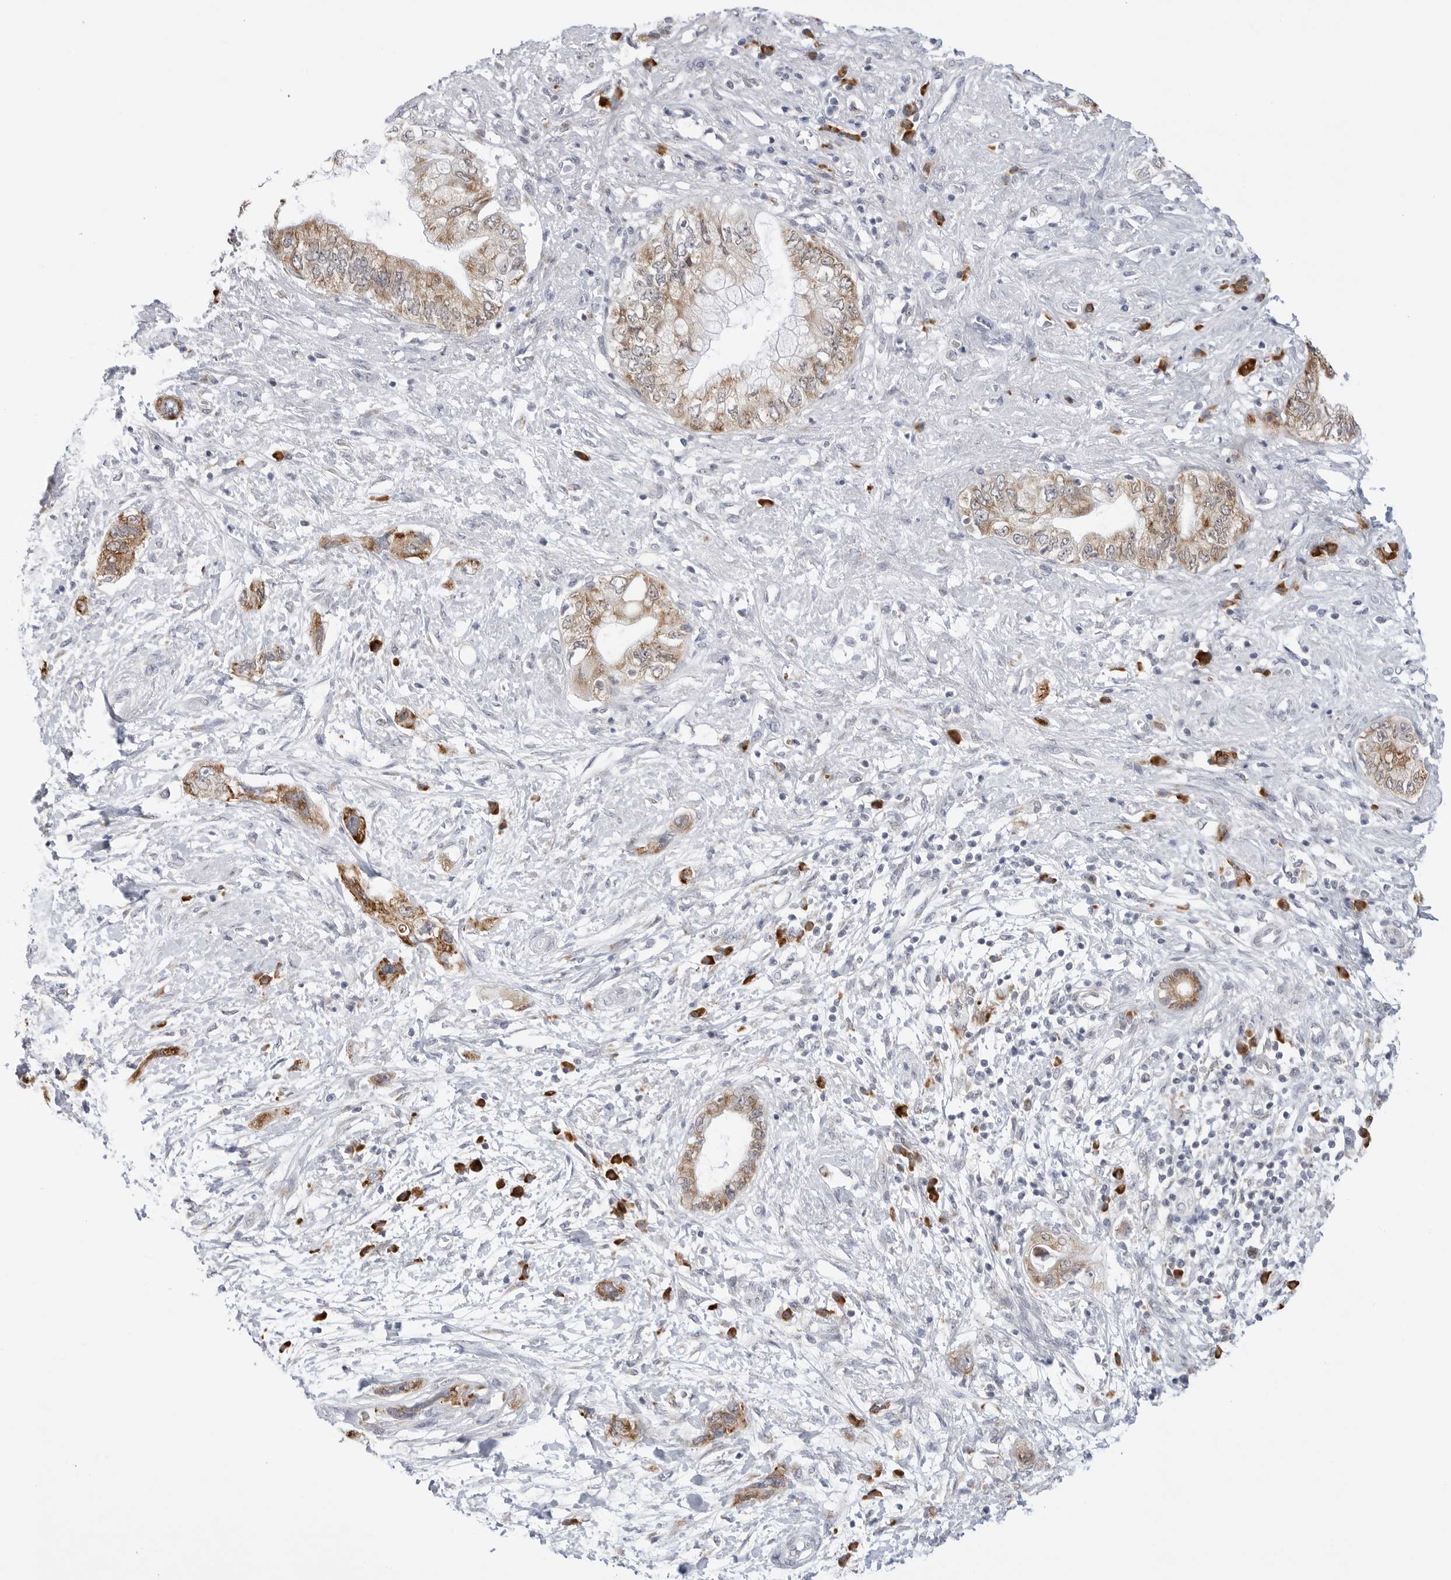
{"staining": {"intensity": "moderate", "quantity": ">75%", "location": "cytoplasmic/membranous"}, "tissue": "pancreatic cancer", "cell_type": "Tumor cells", "image_type": "cancer", "snomed": [{"axis": "morphology", "description": "Adenocarcinoma, NOS"}, {"axis": "topography", "description": "Pancreas"}], "caption": "An IHC image of neoplastic tissue is shown. Protein staining in brown labels moderate cytoplasmic/membranous positivity in pancreatic cancer within tumor cells.", "gene": "RPN1", "patient": {"sex": "female", "age": 73}}